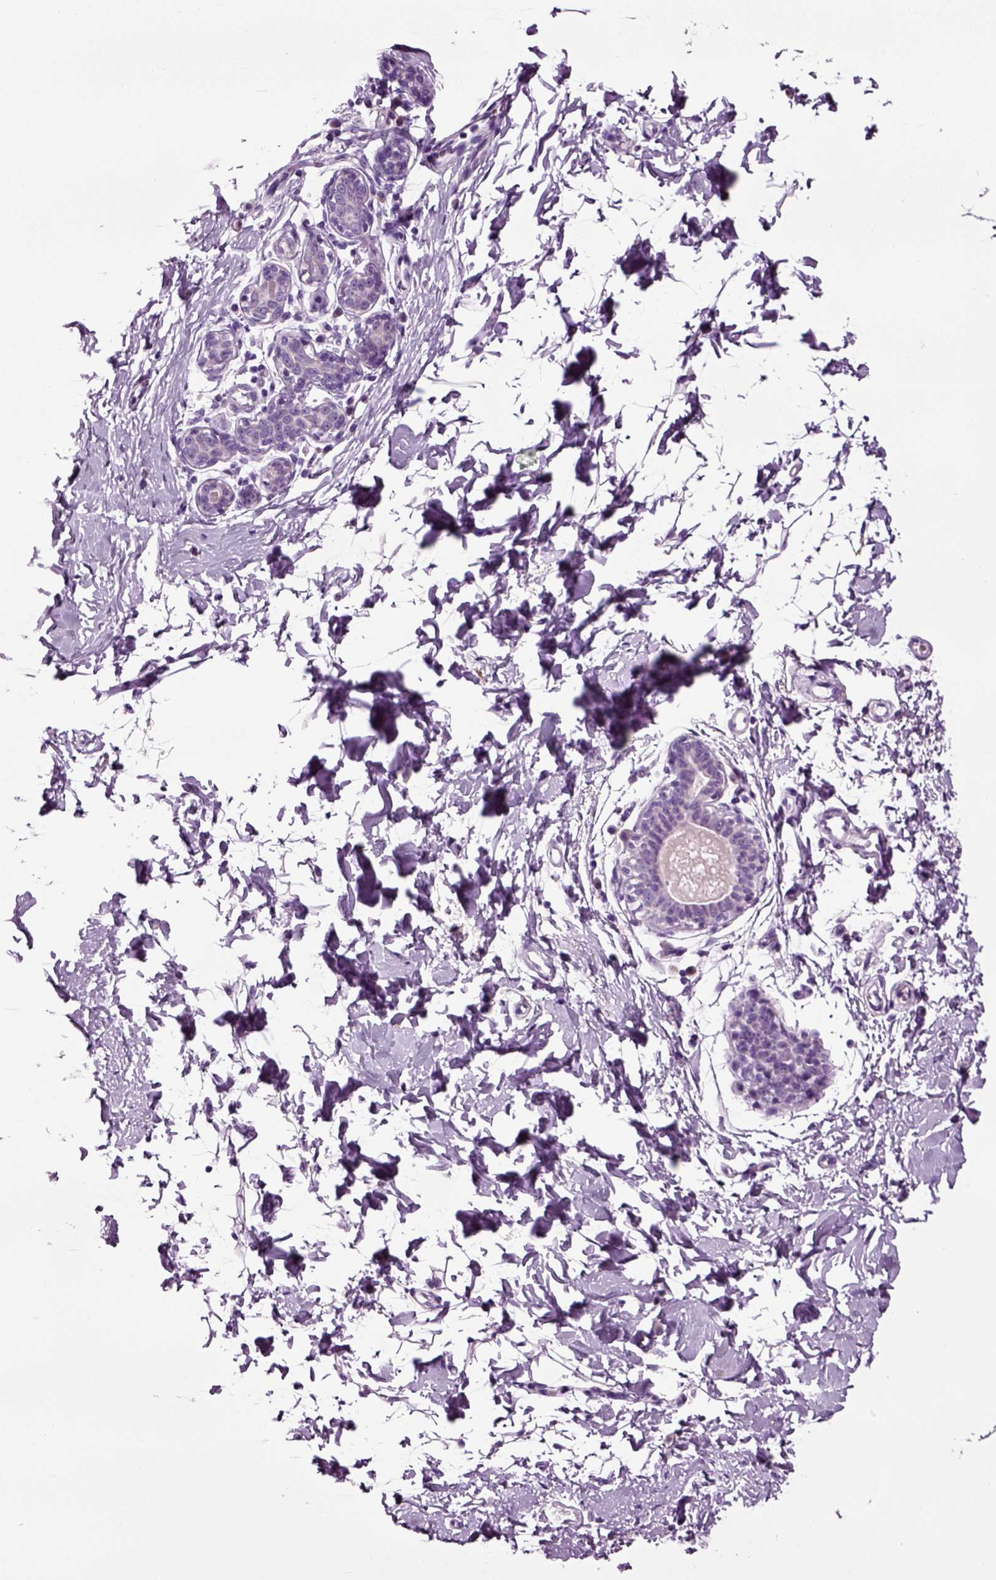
{"staining": {"intensity": "negative", "quantity": "none", "location": "none"}, "tissue": "breast", "cell_type": "Adipocytes", "image_type": "normal", "snomed": [{"axis": "morphology", "description": "Normal tissue, NOS"}, {"axis": "topography", "description": "Breast"}], "caption": "IHC photomicrograph of unremarkable human breast stained for a protein (brown), which shows no staining in adipocytes.", "gene": "DNAH10", "patient": {"sex": "female", "age": 37}}